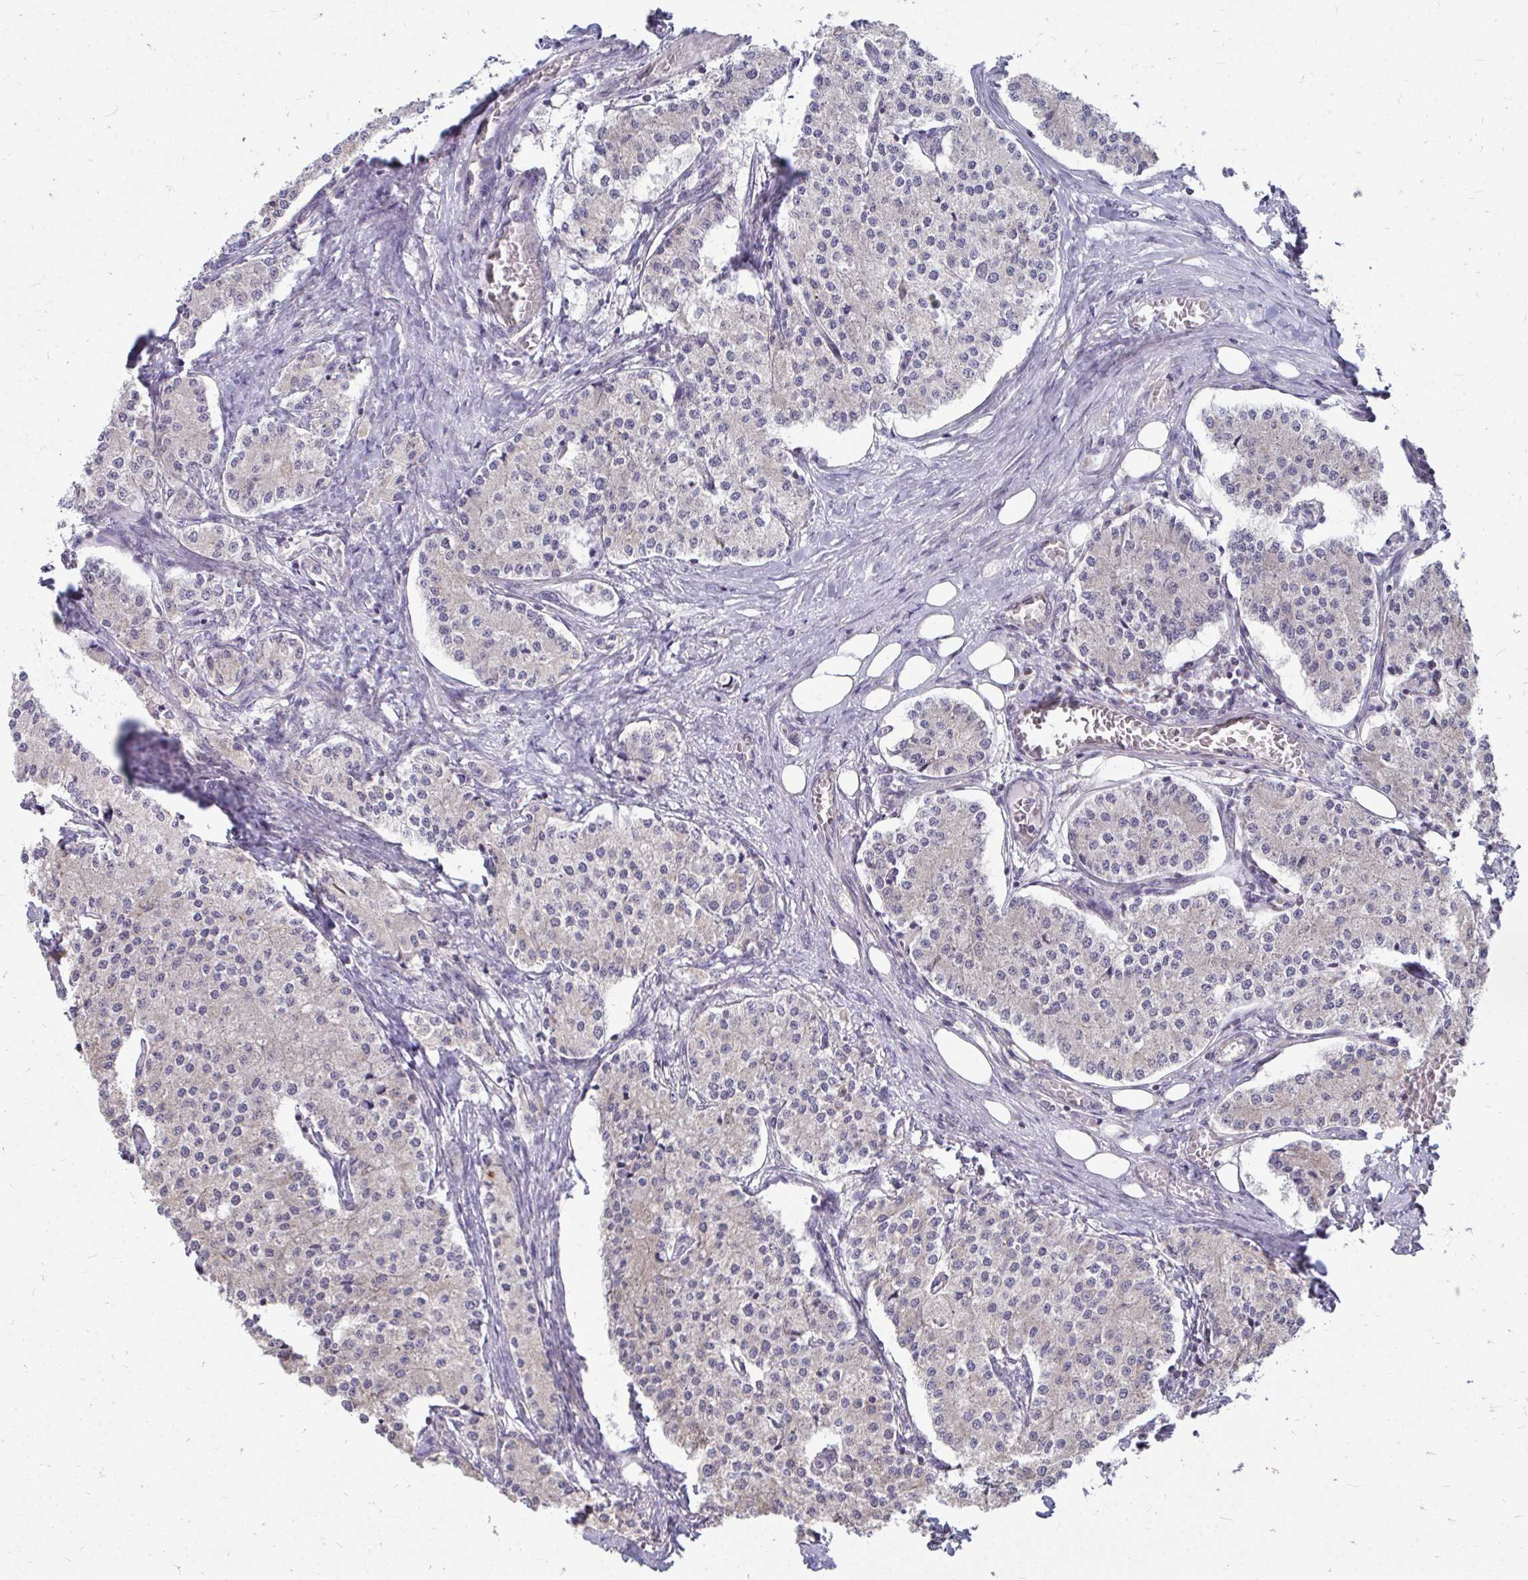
{"staining": {"intensity": "negative", "quantity": "none", "location": "none"}, "tissue": "carcinoid", "cell_type": "Tumor cells", "image_type": "cancer", "snomed": [{"axis": "morphology", "description": "Carcinoid, malignant, NOS"}, {"axis": "topography", "description": "Colon"}], "caption": "Protein analysis of malignant carcinoid reveals no significant staining in tumor cells.", "gene": "DNAJA2", "patient": {"sex": "female", "age": 52}}